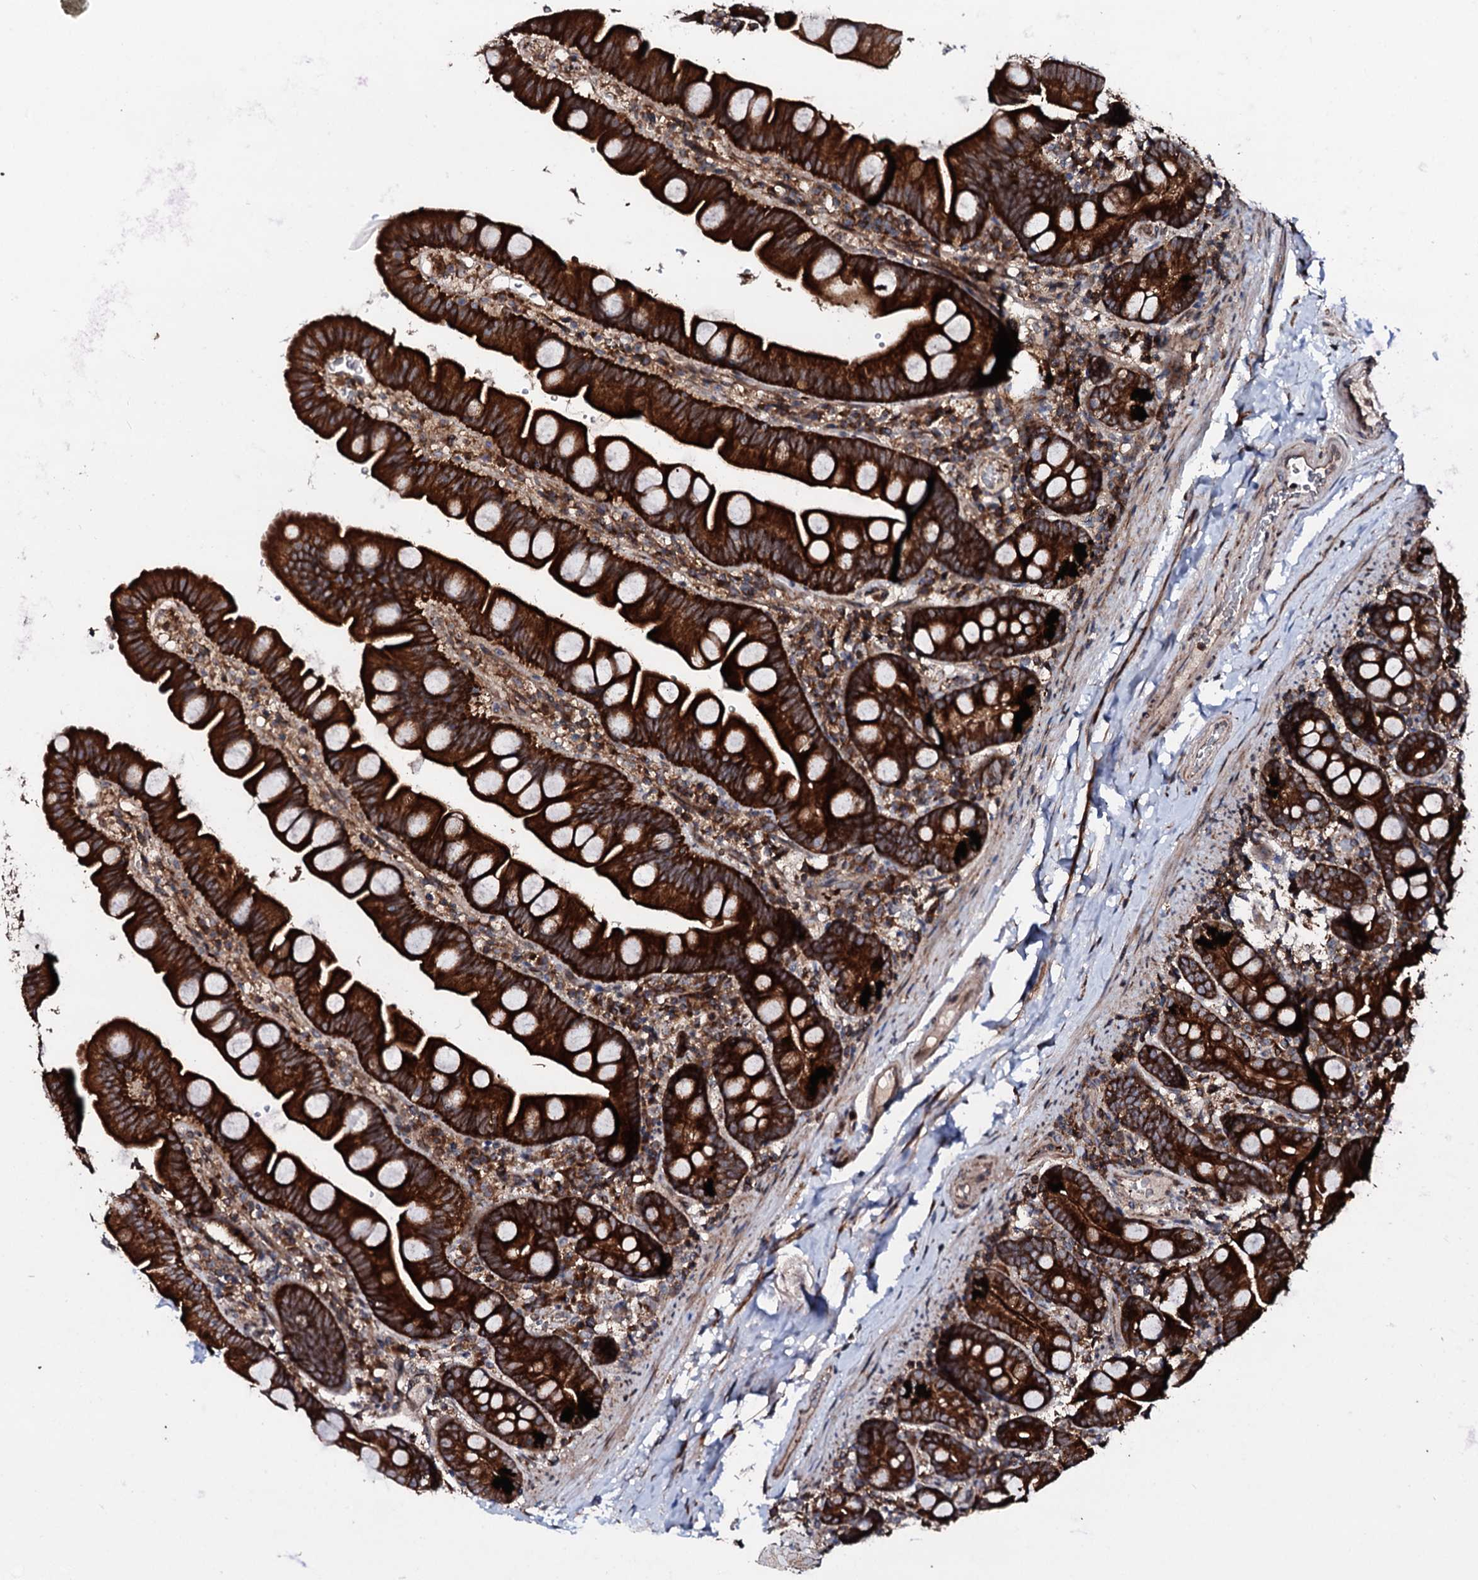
{"staining": {"intensity": "strong", "quantity": ">75%", "location": "cytoplasmic/membranous"}, "tissue": "small intestine", "cell_type": "Glandular cells", "image_type": "normal", "snomed": [{"axis": "morphology", "description": "Normal tissue, NOS"}, {"axis": "topography", "description": "Small intestine"}], "caption": "Glandular cells show strong cytoplasmic/membranous staining in approximately >75% of cells in unremarkable small intestine. Immunohistochemistry stains the protein in brown and the nuclei are stained blue.", "gene": "ENSG00000256591", "patient": {"sex": "female", "age": 68}}